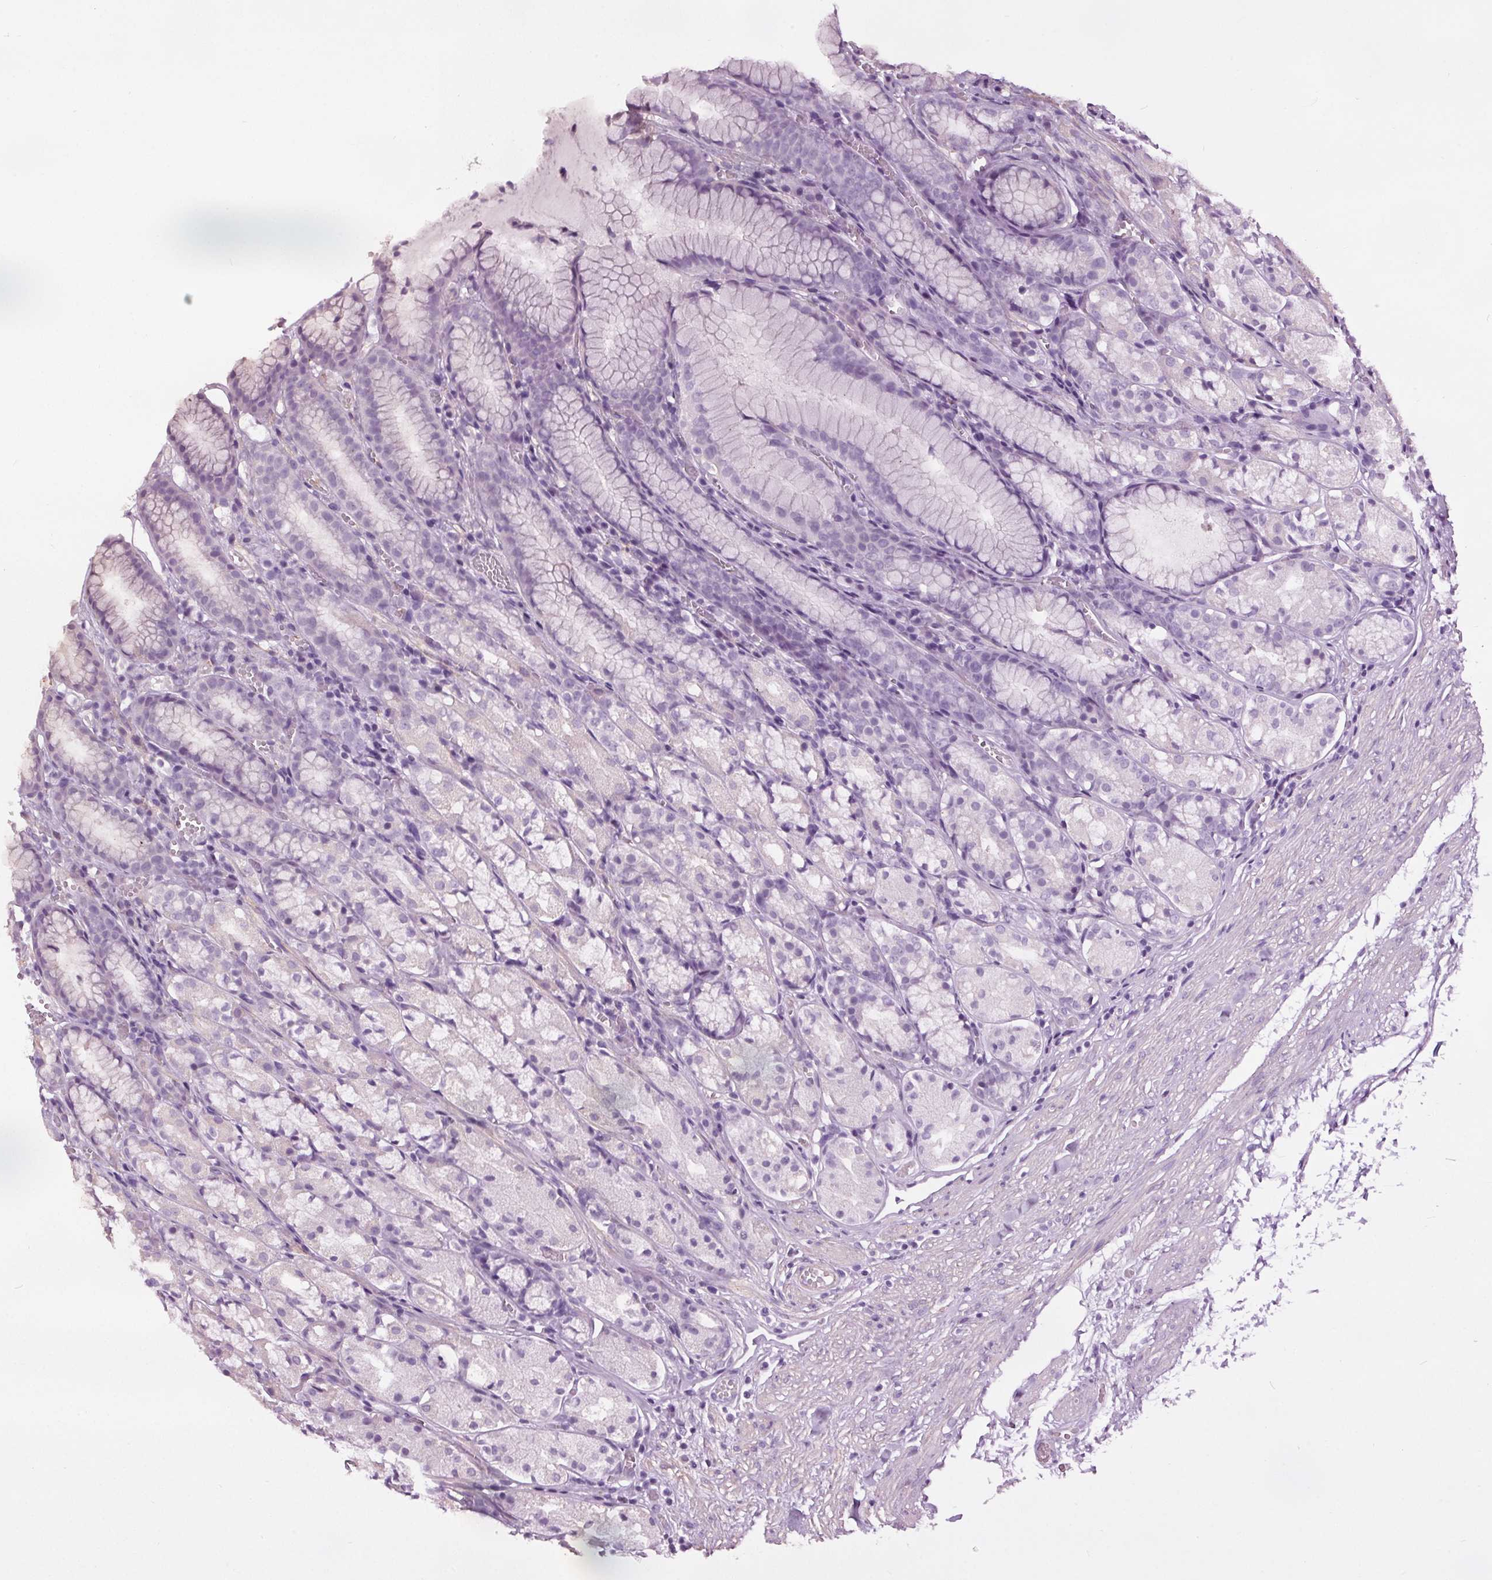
{"staining": {"intensity": "negative", "quantity": "none", "location": "none"}, "tissue": "stomach", "cell_type": "Glandular cells", "image_type": "normal", "snomed": [{"axis": "morphology", "description": "Normal tissue, NOS"}, {"axis": "topography", "description": "Stomach"}], "caption": "Immunohistochemistry (IHC) histopathology image of normal stomach: stomach stained with DAB displays no significant protein expression in glandular cells. (DAB immunohistochemistry (IHC), high magnification).", "gene": "RASA1", "patient": {"sex": "male", "age": 70}}